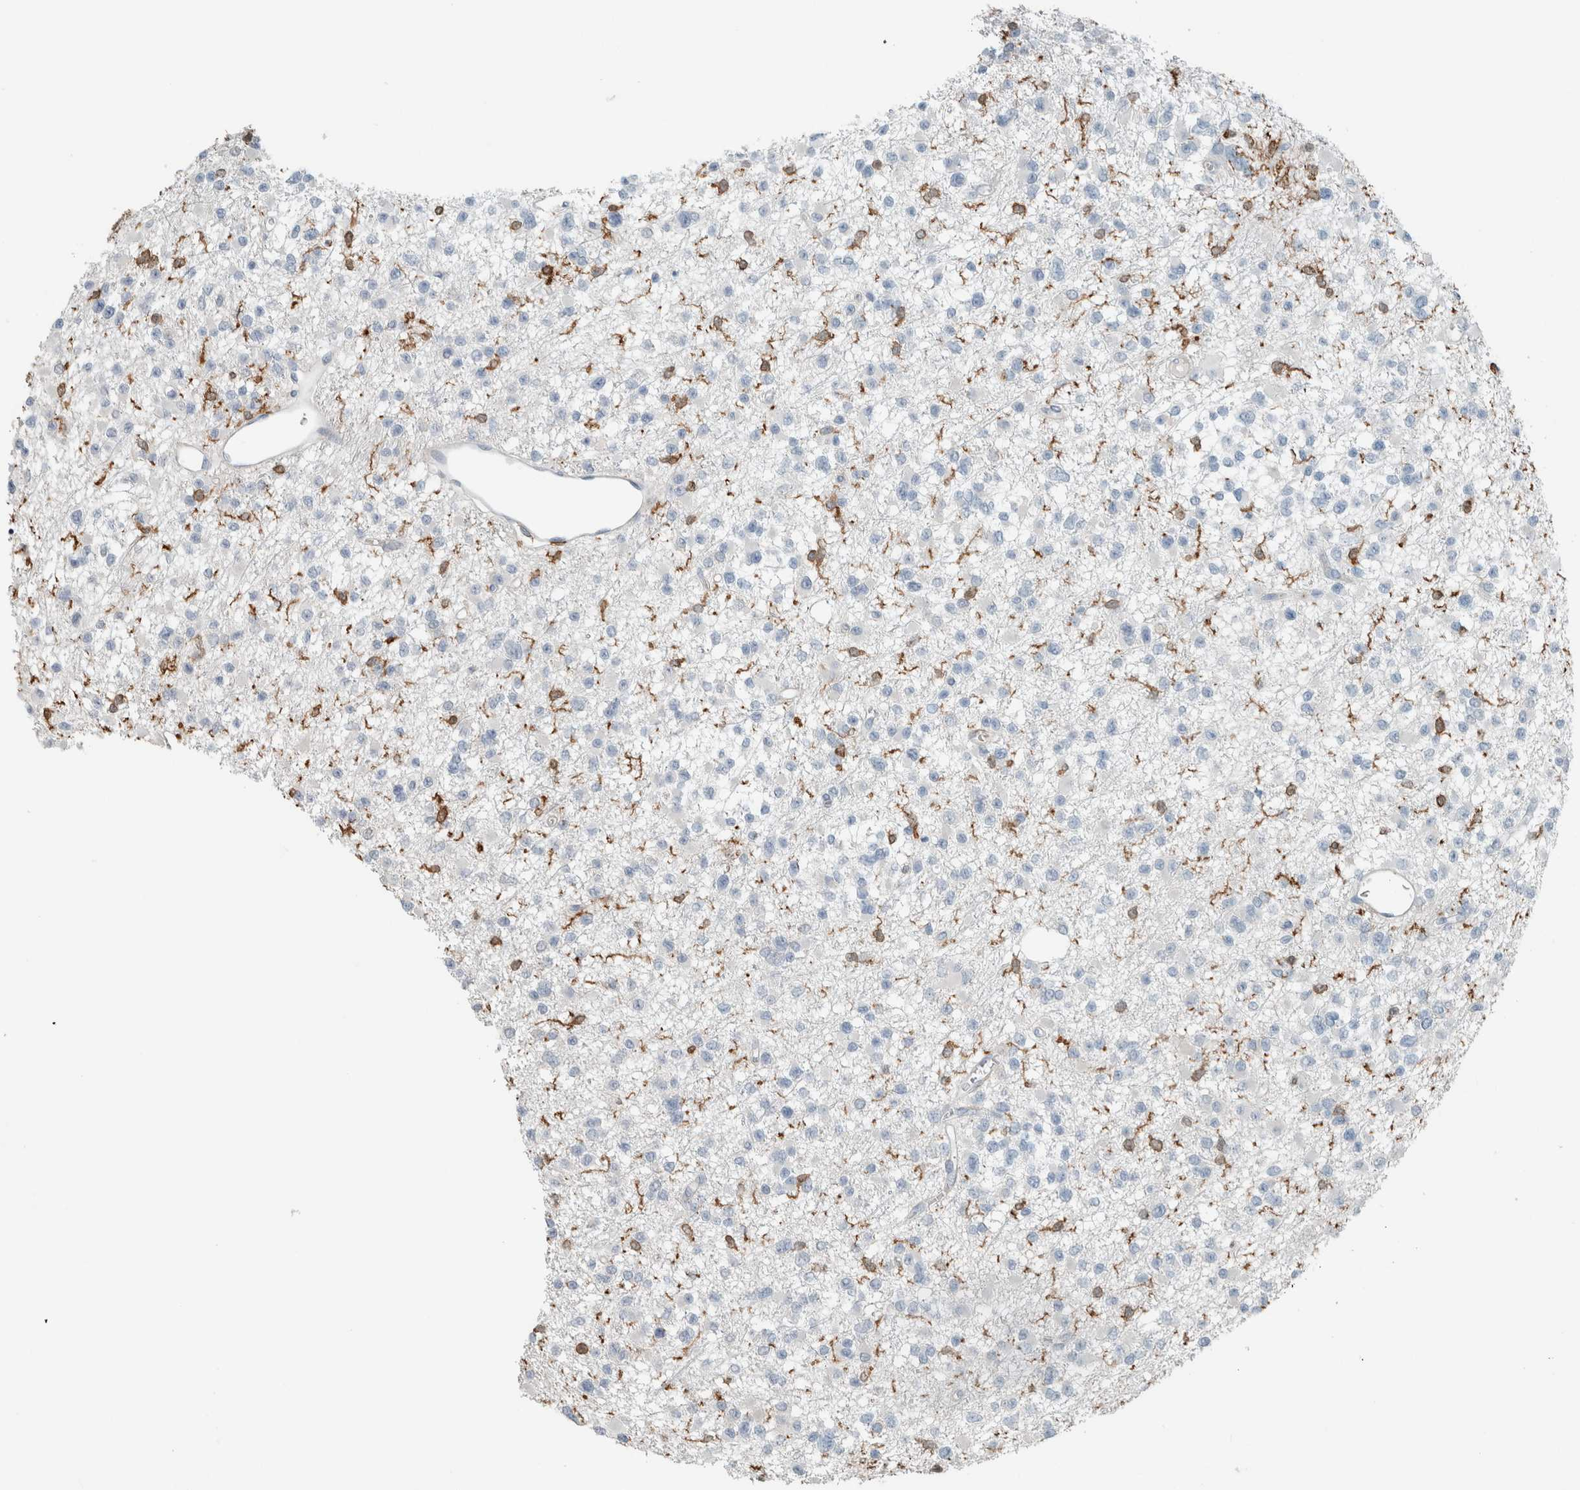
{"staining": {"intensity": "negative", "quantity": "none", "location": "none"}, "tissue": "glioma", "cell_type": "Tumor cells", "image_type": "cancer", "snomed": [{"axis": "morphology", "description": "Glioma, malignant, Low grade"}, {"axis": "topography", "description": "Brain"}], "caption": "Tumor cells show no significant protein staining in glioma.", "gene": "SCIN", "patient": {"sex": "female", "age": 22}}